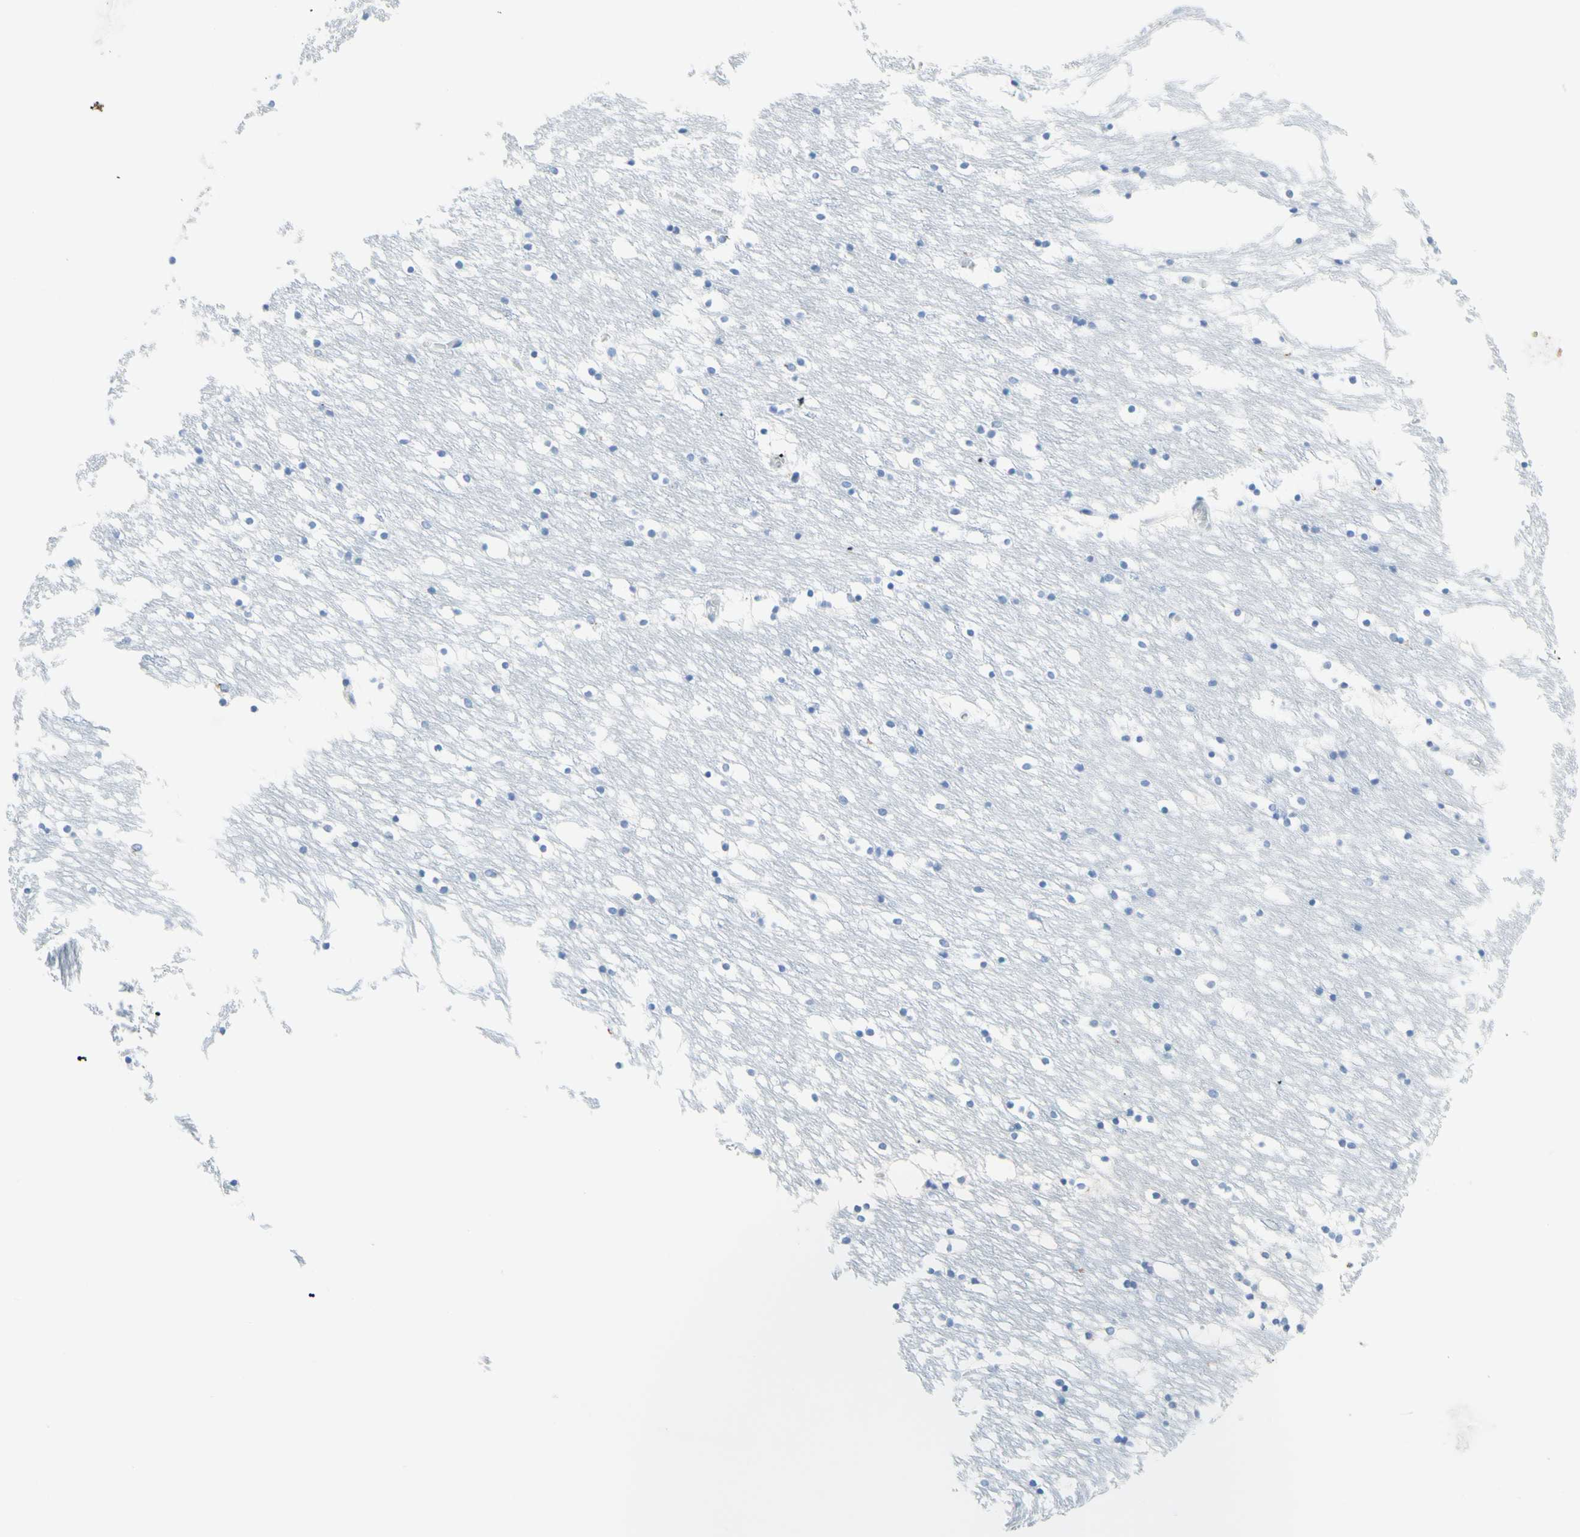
{"staining": {"intensity": "negative", "quantity": "none", "location": "none"}, "tissue": "caudate", "cell_type": "Glial cells", "image_type": "normal", "snomed": [{"axis": "morphology", "description": "Normal tissue, NOS"}, {"axis": "topography", "description": "Lateral ventricle wall"}], "caption": "Human caudate stained for a protein using immunohistochemistry displays no positivity in glial cells.", "gene": "CYSLTR1", "patient": {"sex": "male", "age": 45}}